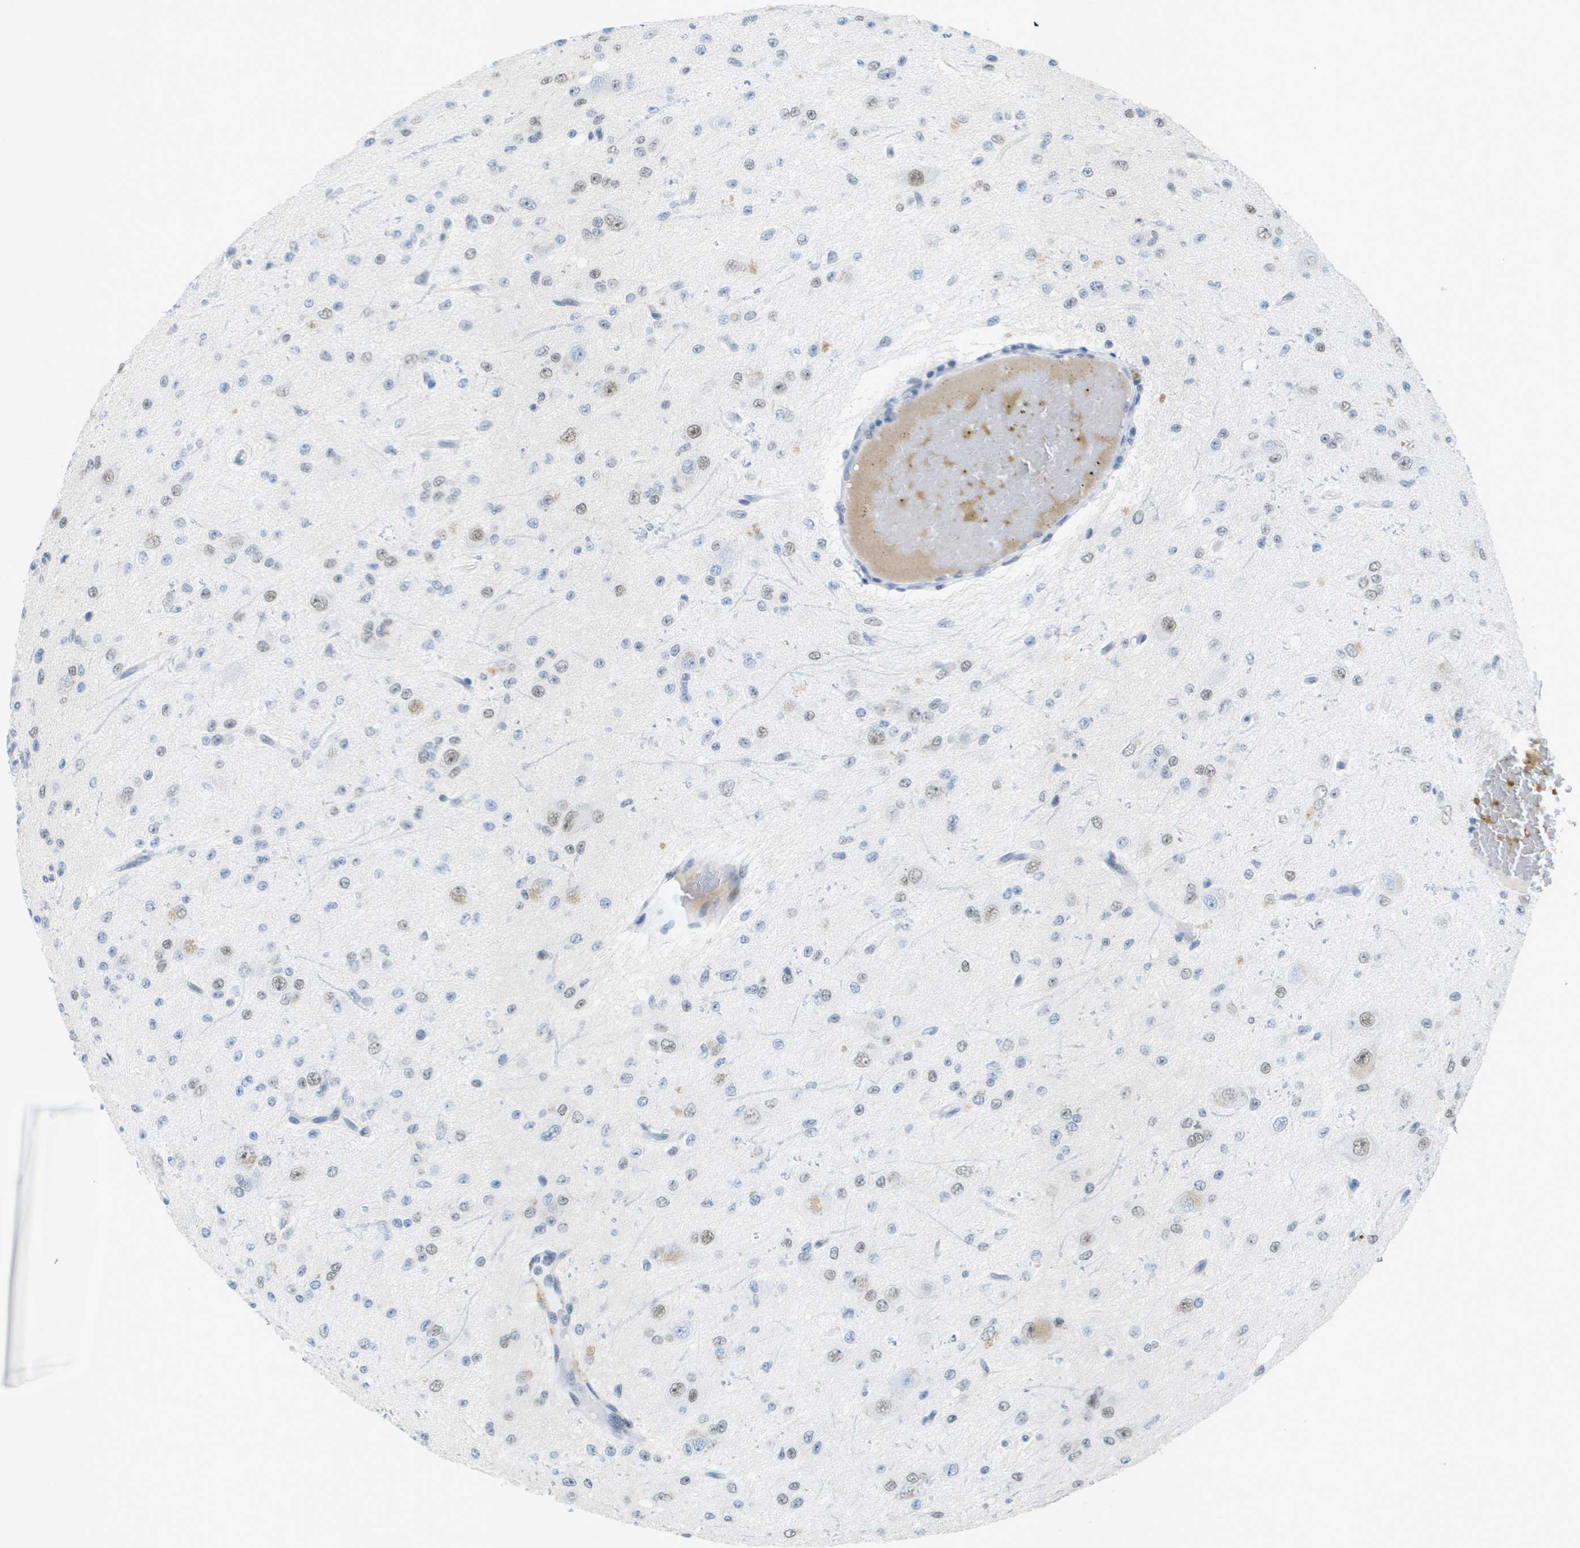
{"staining": {"intensity": "weak", "quantity": "25%-75%", "location": "nuclear"}, "tissue": "glioma", "cell_type": "Tumor cells", "image_type": "cancer", "snomed": [{"axis": "morphology", "description": "Glioma, malignant, High grade"}, {"axis": "topography", "description": "pancreas cauda"}], "caption": "Tumor cells exhibit low levels of weak nuclear positivity in approximately 25%-75% of cells in human malignant glioma (high-grade).", "gene": "TP53RK", "patient": {"sex": "male", "age": 60}}